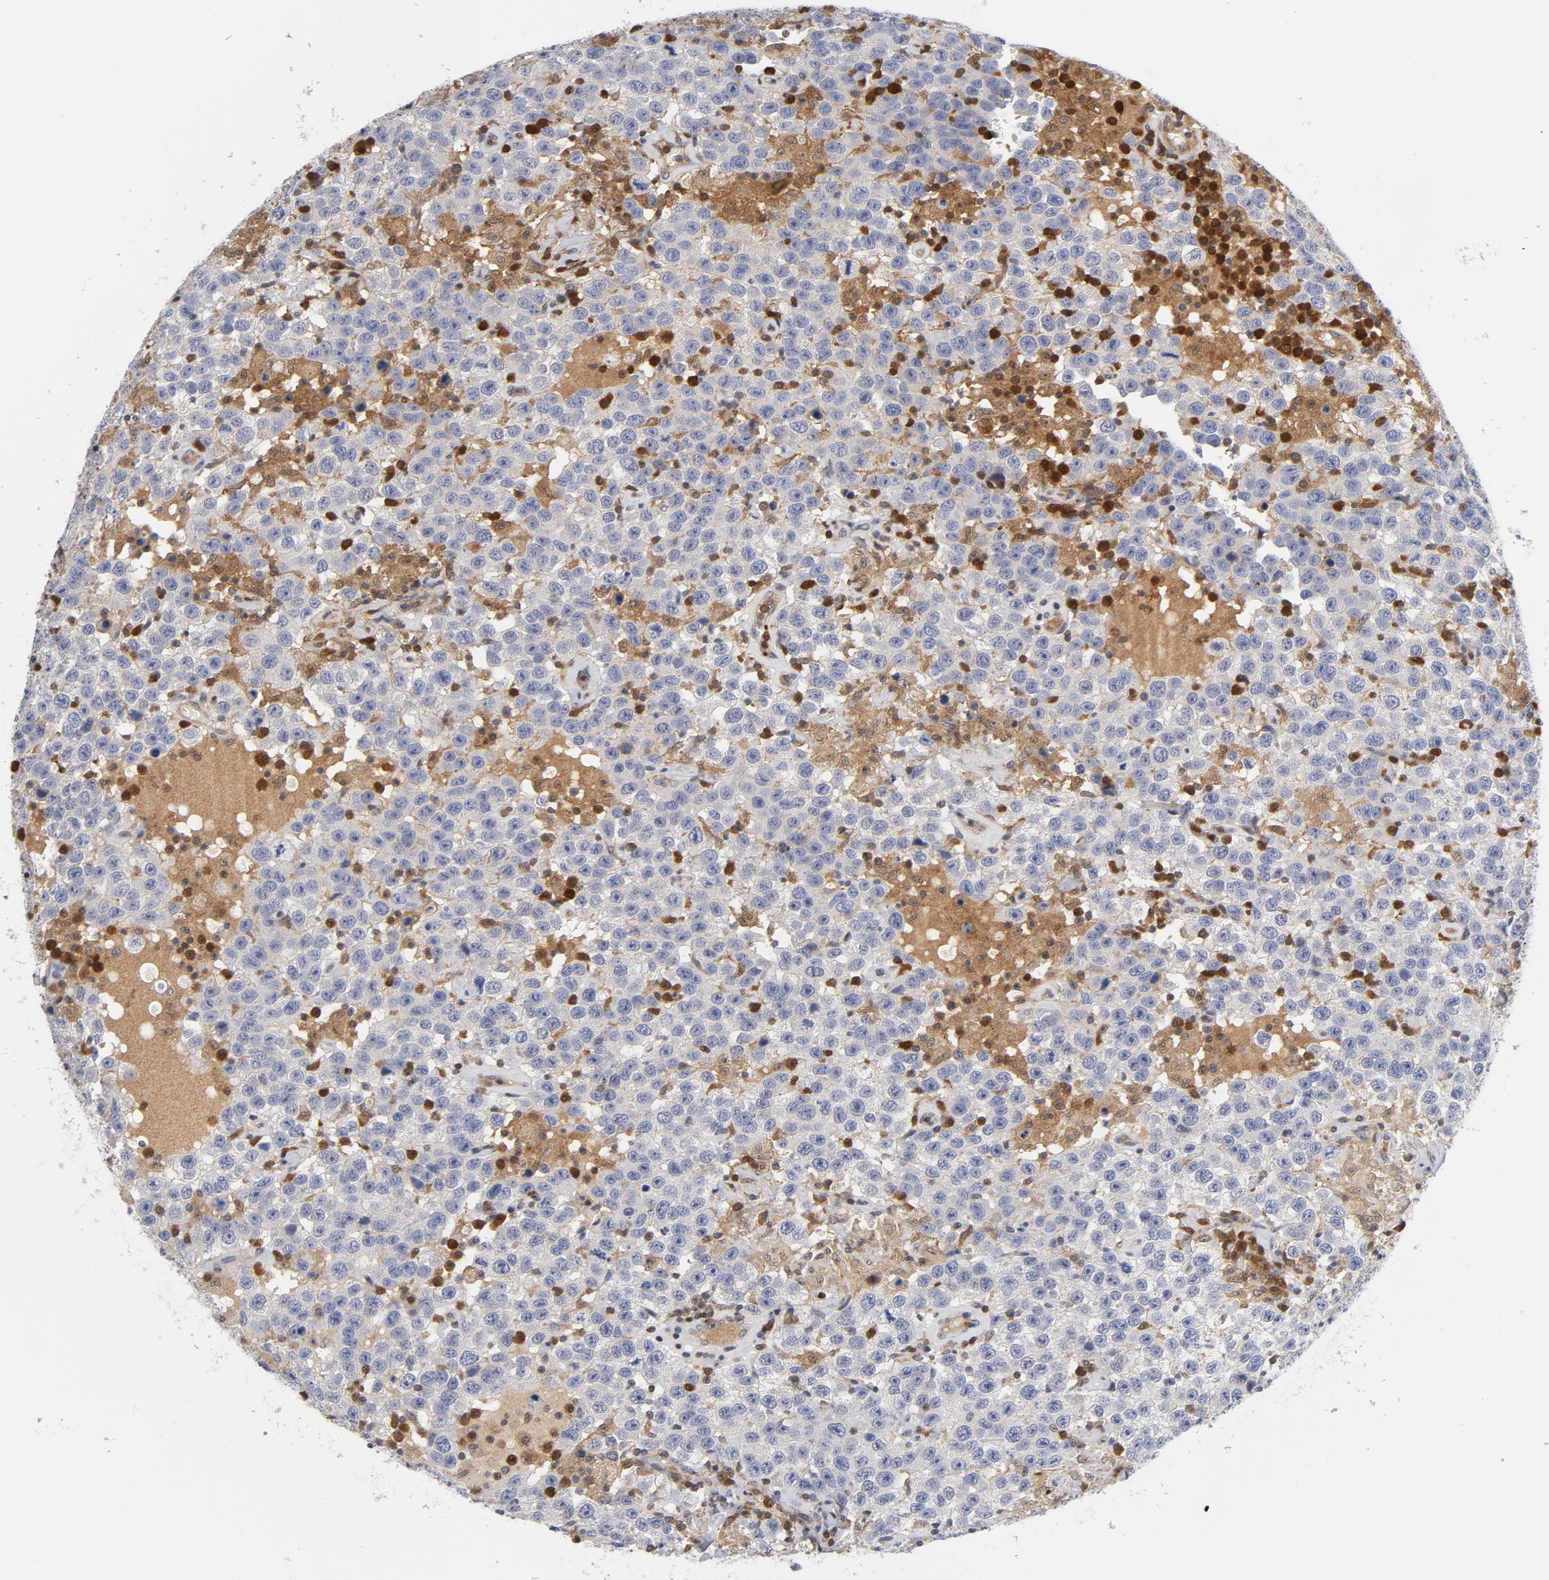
{"staining": {"intensity": "negative", "quantity": "none", "location": "none"}, "tissue": "testis cancer", "cell_type": "Tumor cells", "image_type": "cancer", "snomed": [{"axis": "morphology", "description": "Seminoma, NOS"}, {"axis": "topography", "description": "Testis"}], "caption": "An IHC photomicrograph of testis cancer (seminoma) is shown. There is no staining in tumor cells of testis cancer (seminoma). The staining is performed using DAB brown chromogen with nuclei counter-stained in using hematoxylin.", "gene": "TRADD", "patient": {"sex": "male", "age": 41}}